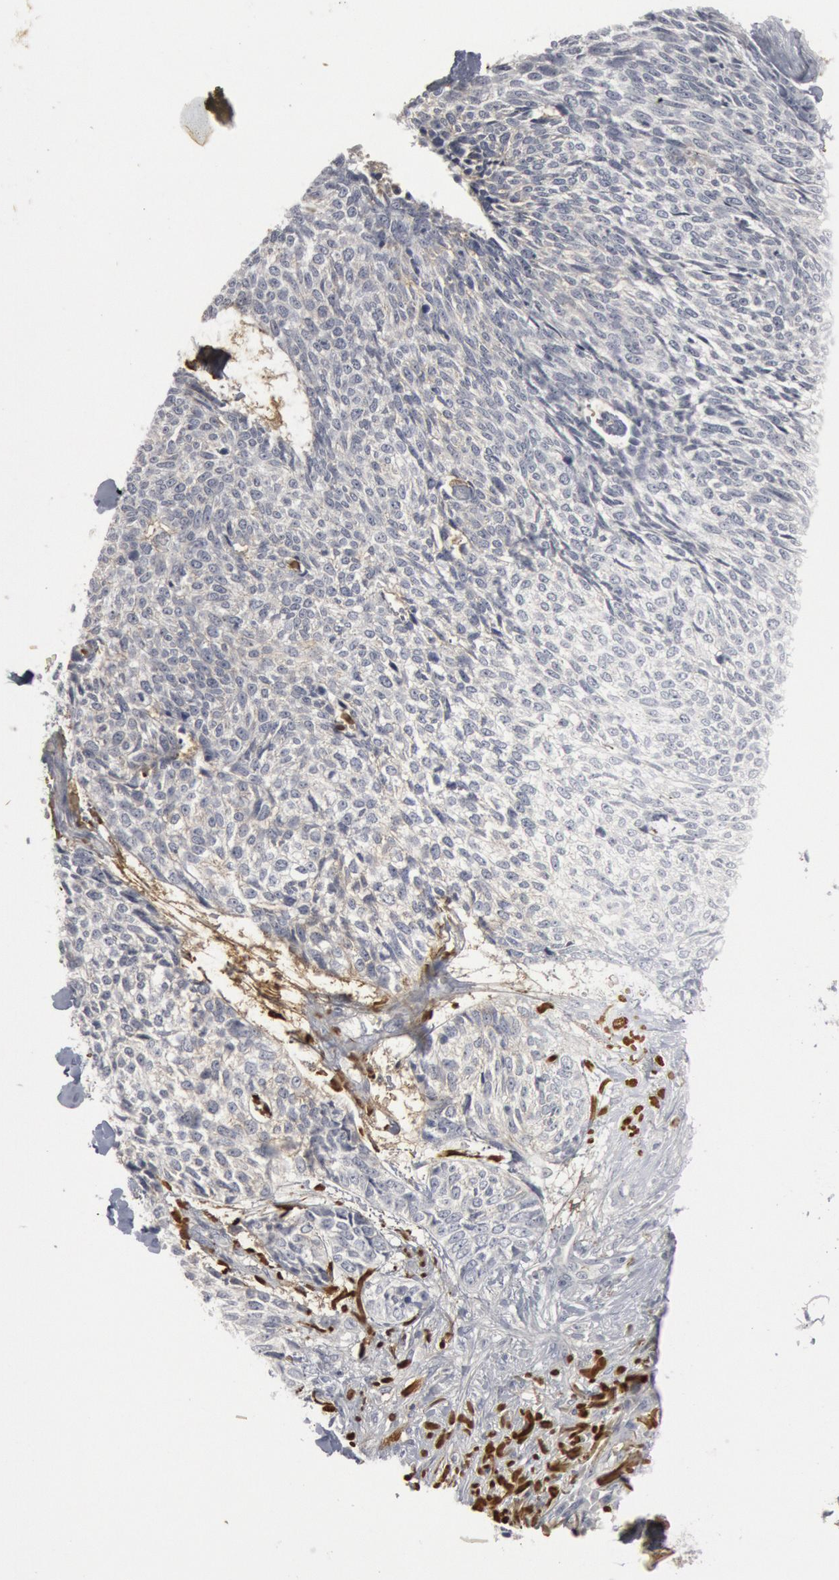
{"staining": {"intensity": "negative", "quantity": "none", "location": "none"}, "tissue": "skin cancer", "cell_type": "Tumor cells", "image_type": "cancer", "snomed": [{"axis": "morphology", "description": "Basal cell carcinoma"}, {"axis": "topography", "description": "Skin"}], "caption": "The micrograph displays no staining of tumor cells in basal cell carcinoma (skin). (IHC, brightfield microscopy, high magnification).", "gene": "C1QC", "patient": {"sex": "female", "age": 89}}